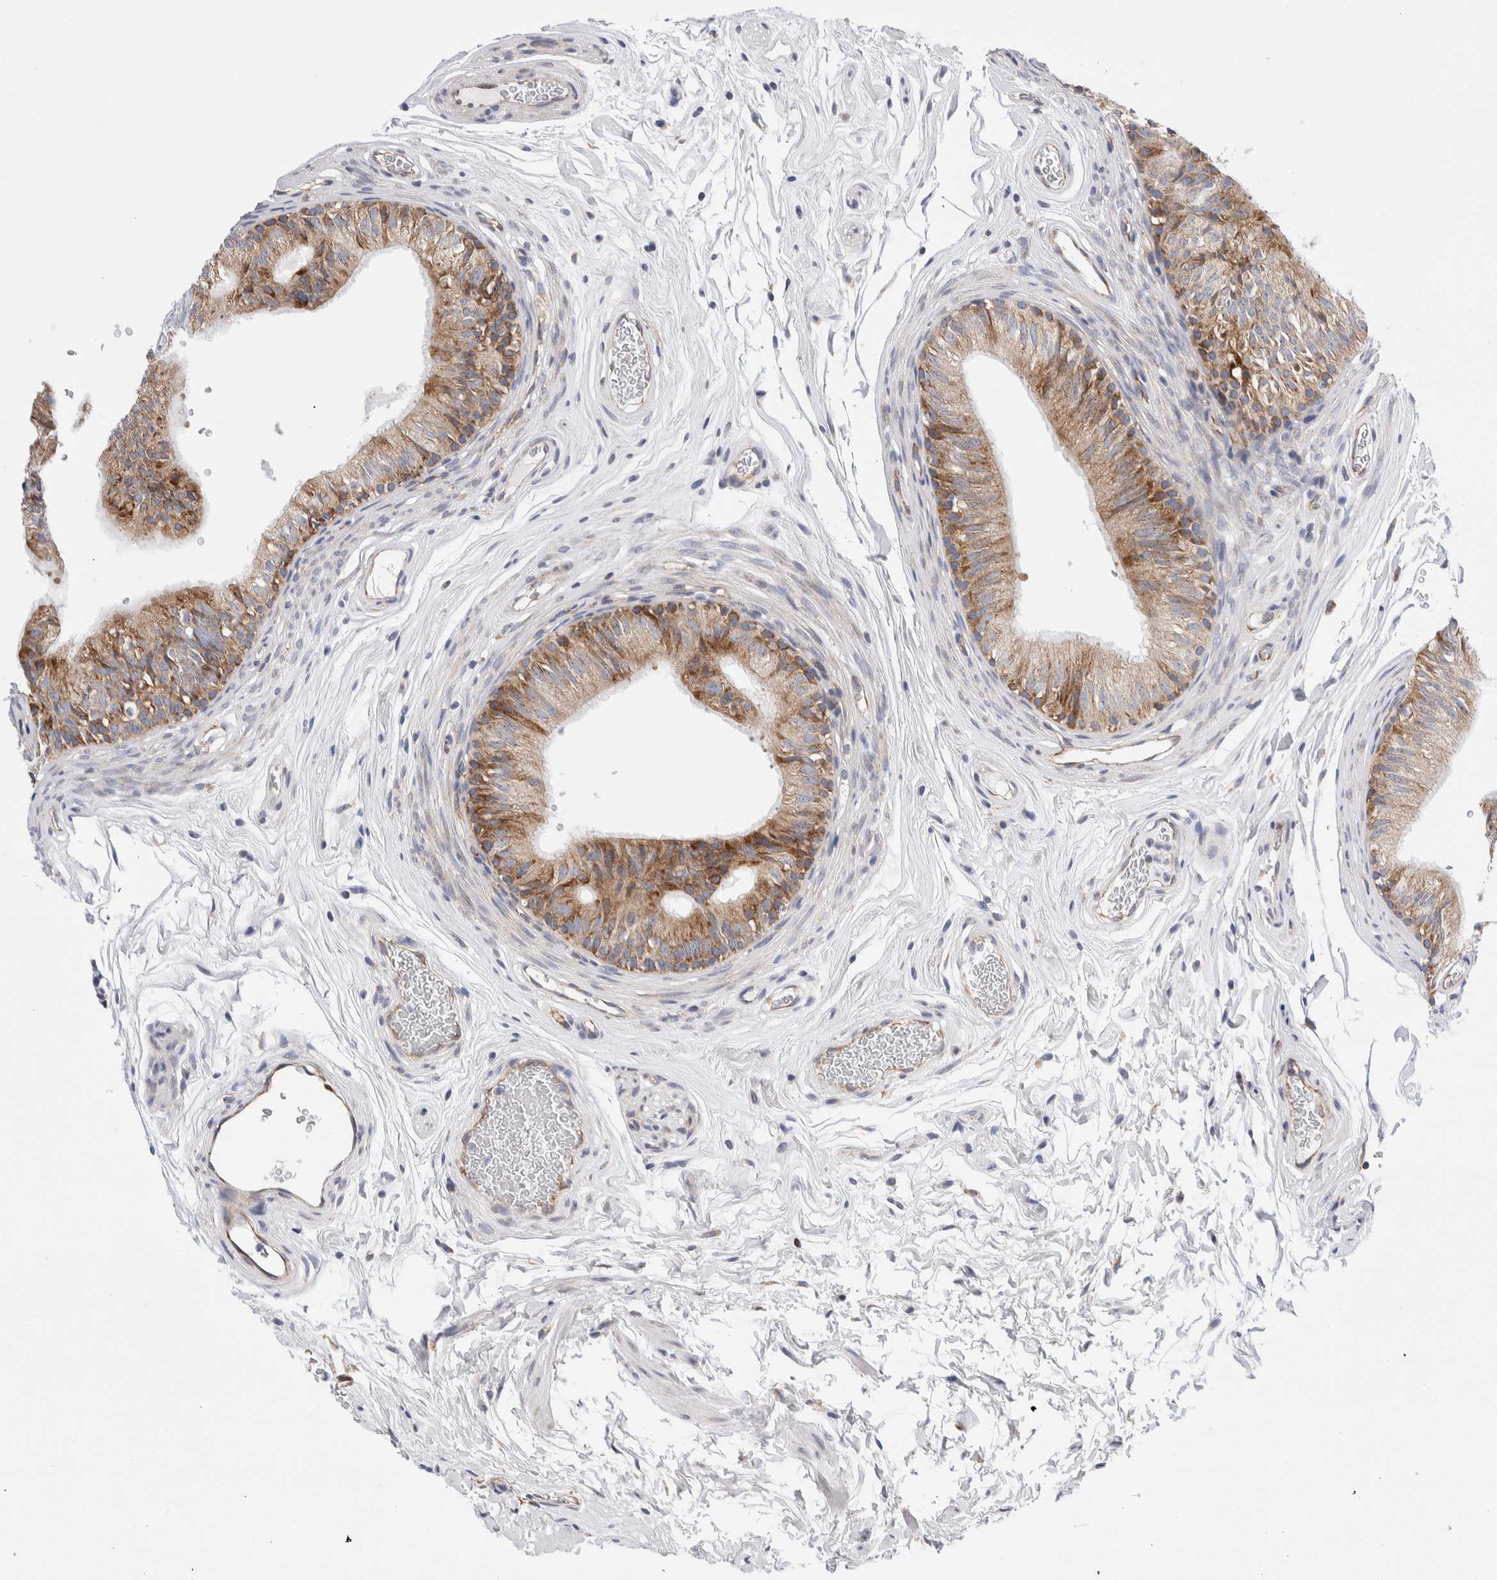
{"staining": {"intensity": "moderate", "quantity": "<25%", "location": "cytoplasmic/membranous"}, "tissue": "epididymis", "cell_type": "Glandular cells", "image_type": "normal", "snomed": [{"axis": "morphology", "description": "Normal tissue, NOS"}, {"axis": "topography", "description": "Epididymis"}], "caption": "Protein expression analysis of normal human epididymis reveals moderate cytoplasmic/membranous expression in approximately <25% of glandular cells.", "gene": "RACK1", "patient": {"sex": "male", "age": 36}}